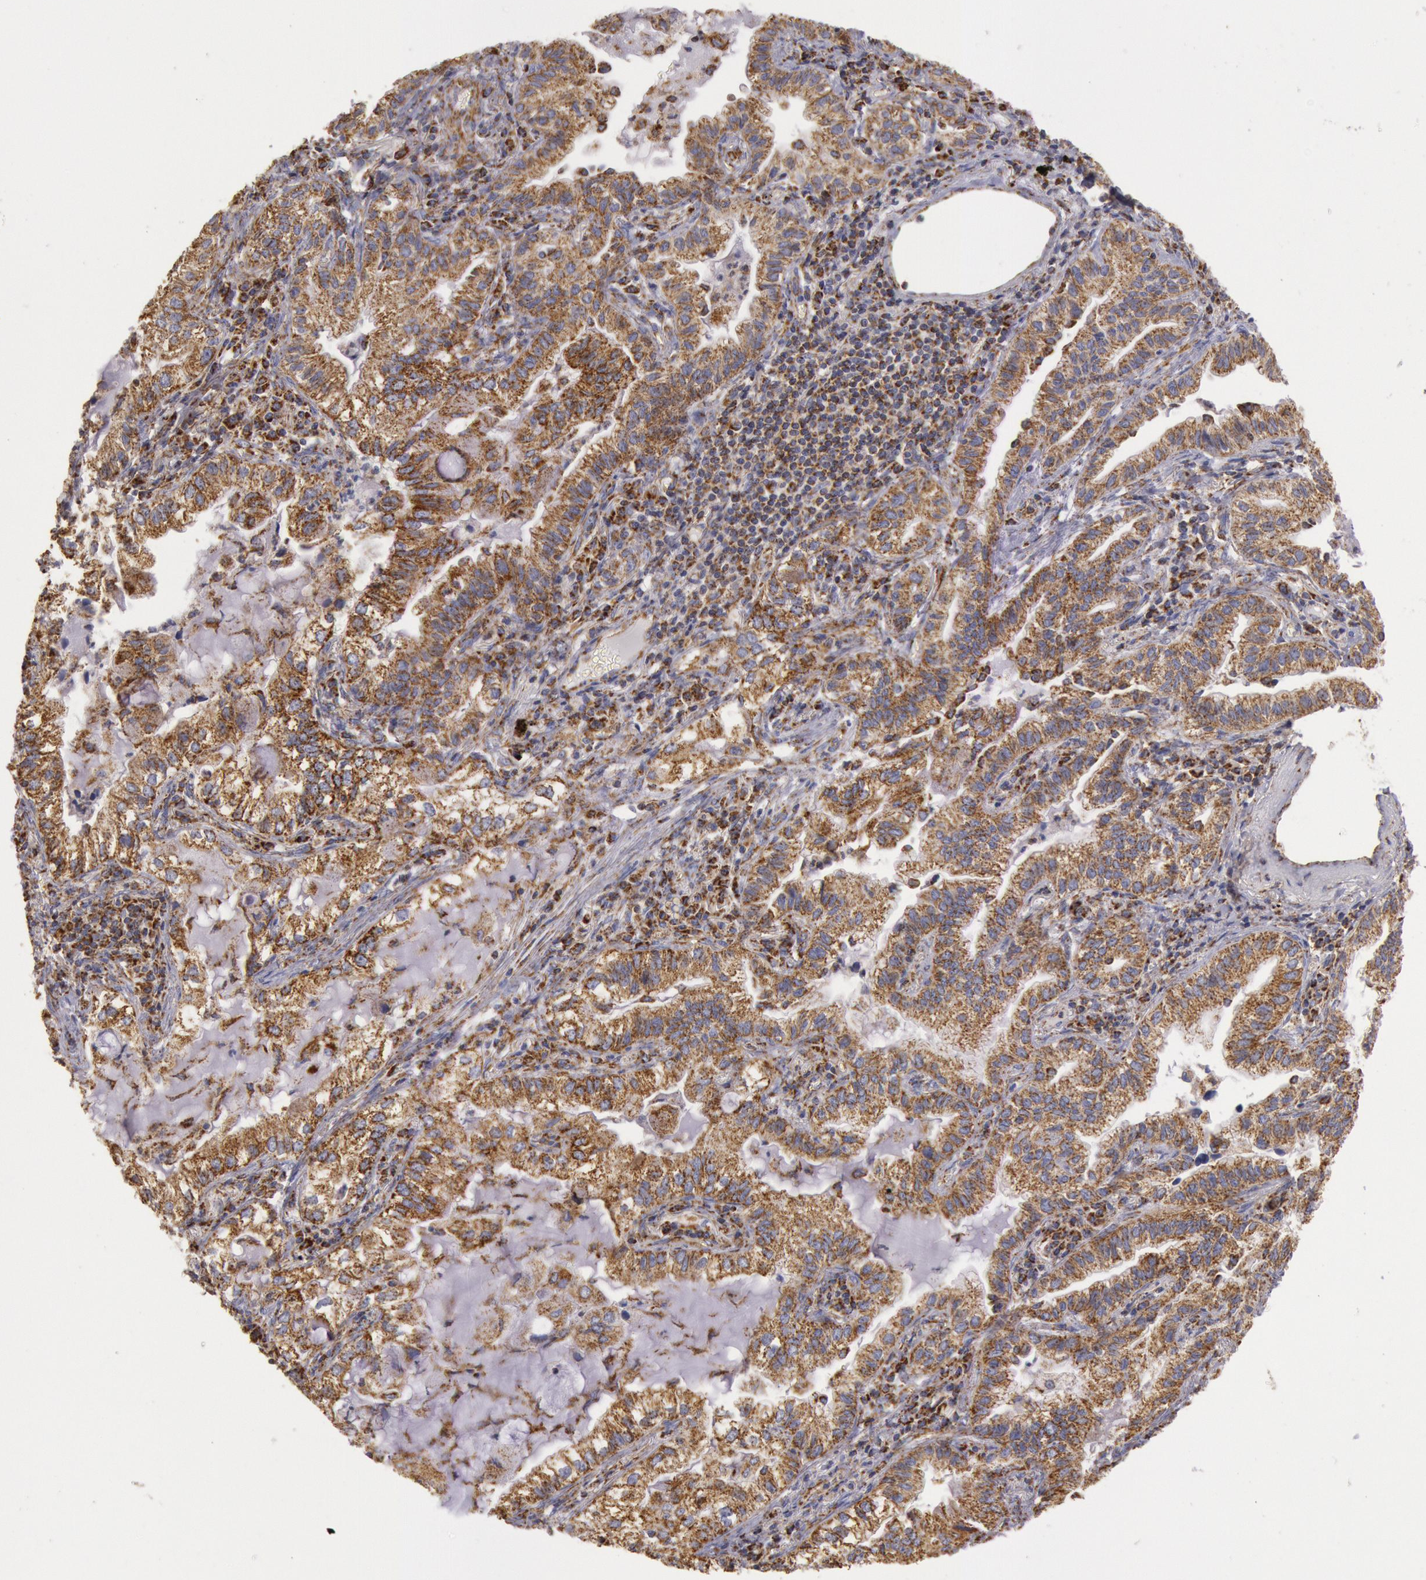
{"staining": {"intensity": "strong", "quantity": ">75%", "location": "cytoplasmic/membranous"}, "tissue": "lung cancer", "cell_type": "Tumor cells", "image_type": "cancer", "snomed": [{"axis": "morphology", "description": "Adenocarcinoma, NOS"}, {"axis": "topography", "description": "Lung"}], "caption": "This histopathology image demonstrates lung cancer (adenocarcinoma) stained with immunohistochemistry to label a protein in brown. The cytoplasmic/membranous of tumor cells show strong positivity for the protein. Nuclei are counter-stained blue.", "gene": "CYC1", "patient": {"sex": "female", "age": 50}}